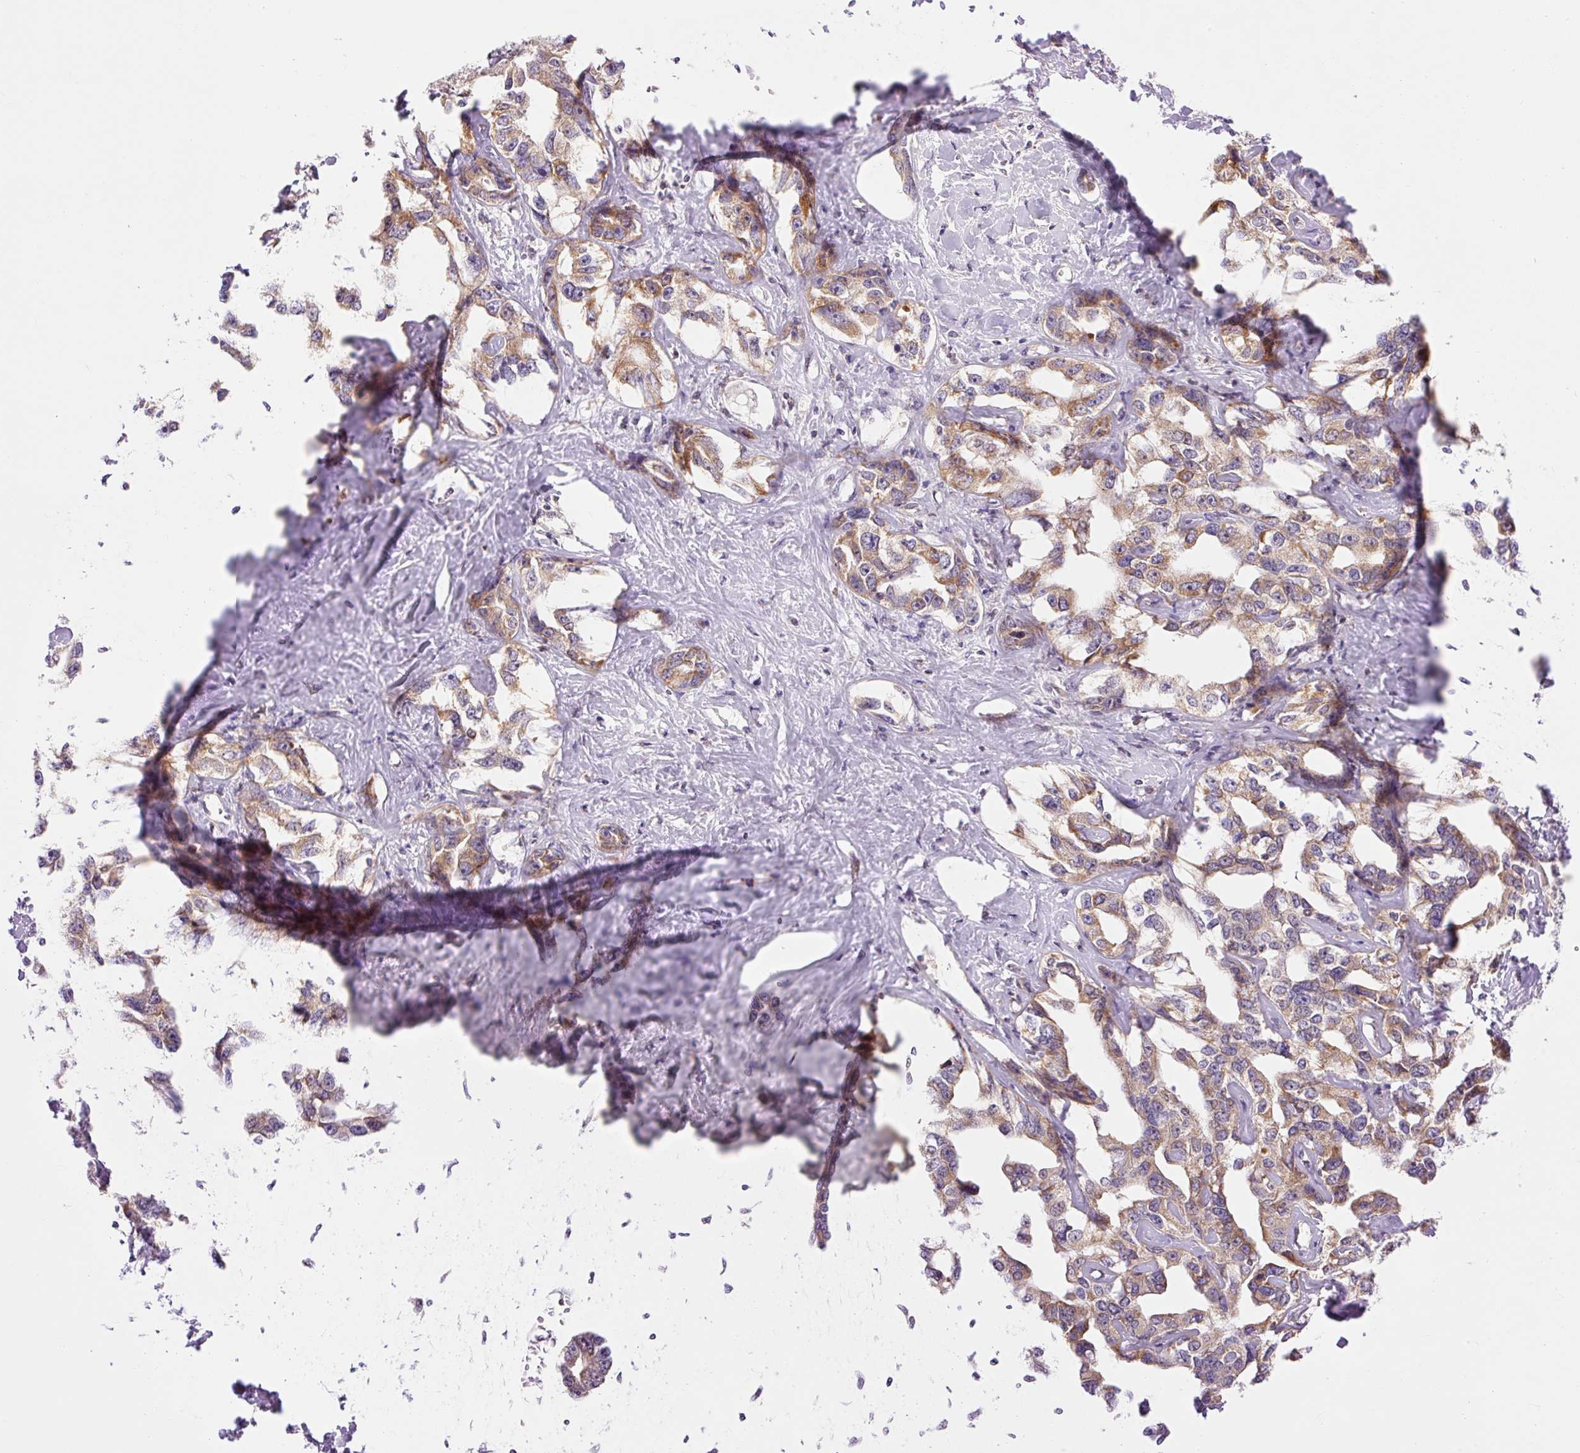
{"staining": {"intensity": "moderate", "quantity": ">75%", "location": "cytoplasmic/membranous"}, "tissue": "liver cancer", "cell_type": "Tumor cells", "image_type": "cancer", "snomed": [{"axis": "morphology", "description": "Cholangiocarcinoma"}, {"axis": "topography", "description": "Liver"}], "caption": "Moderate cytoplasmic/membranous expression is seen in about >75% of tumor cells in cholangiocarcinoma (liver).", "gene": "IMMT", "patient": {"sex": "male", "age": 59}}